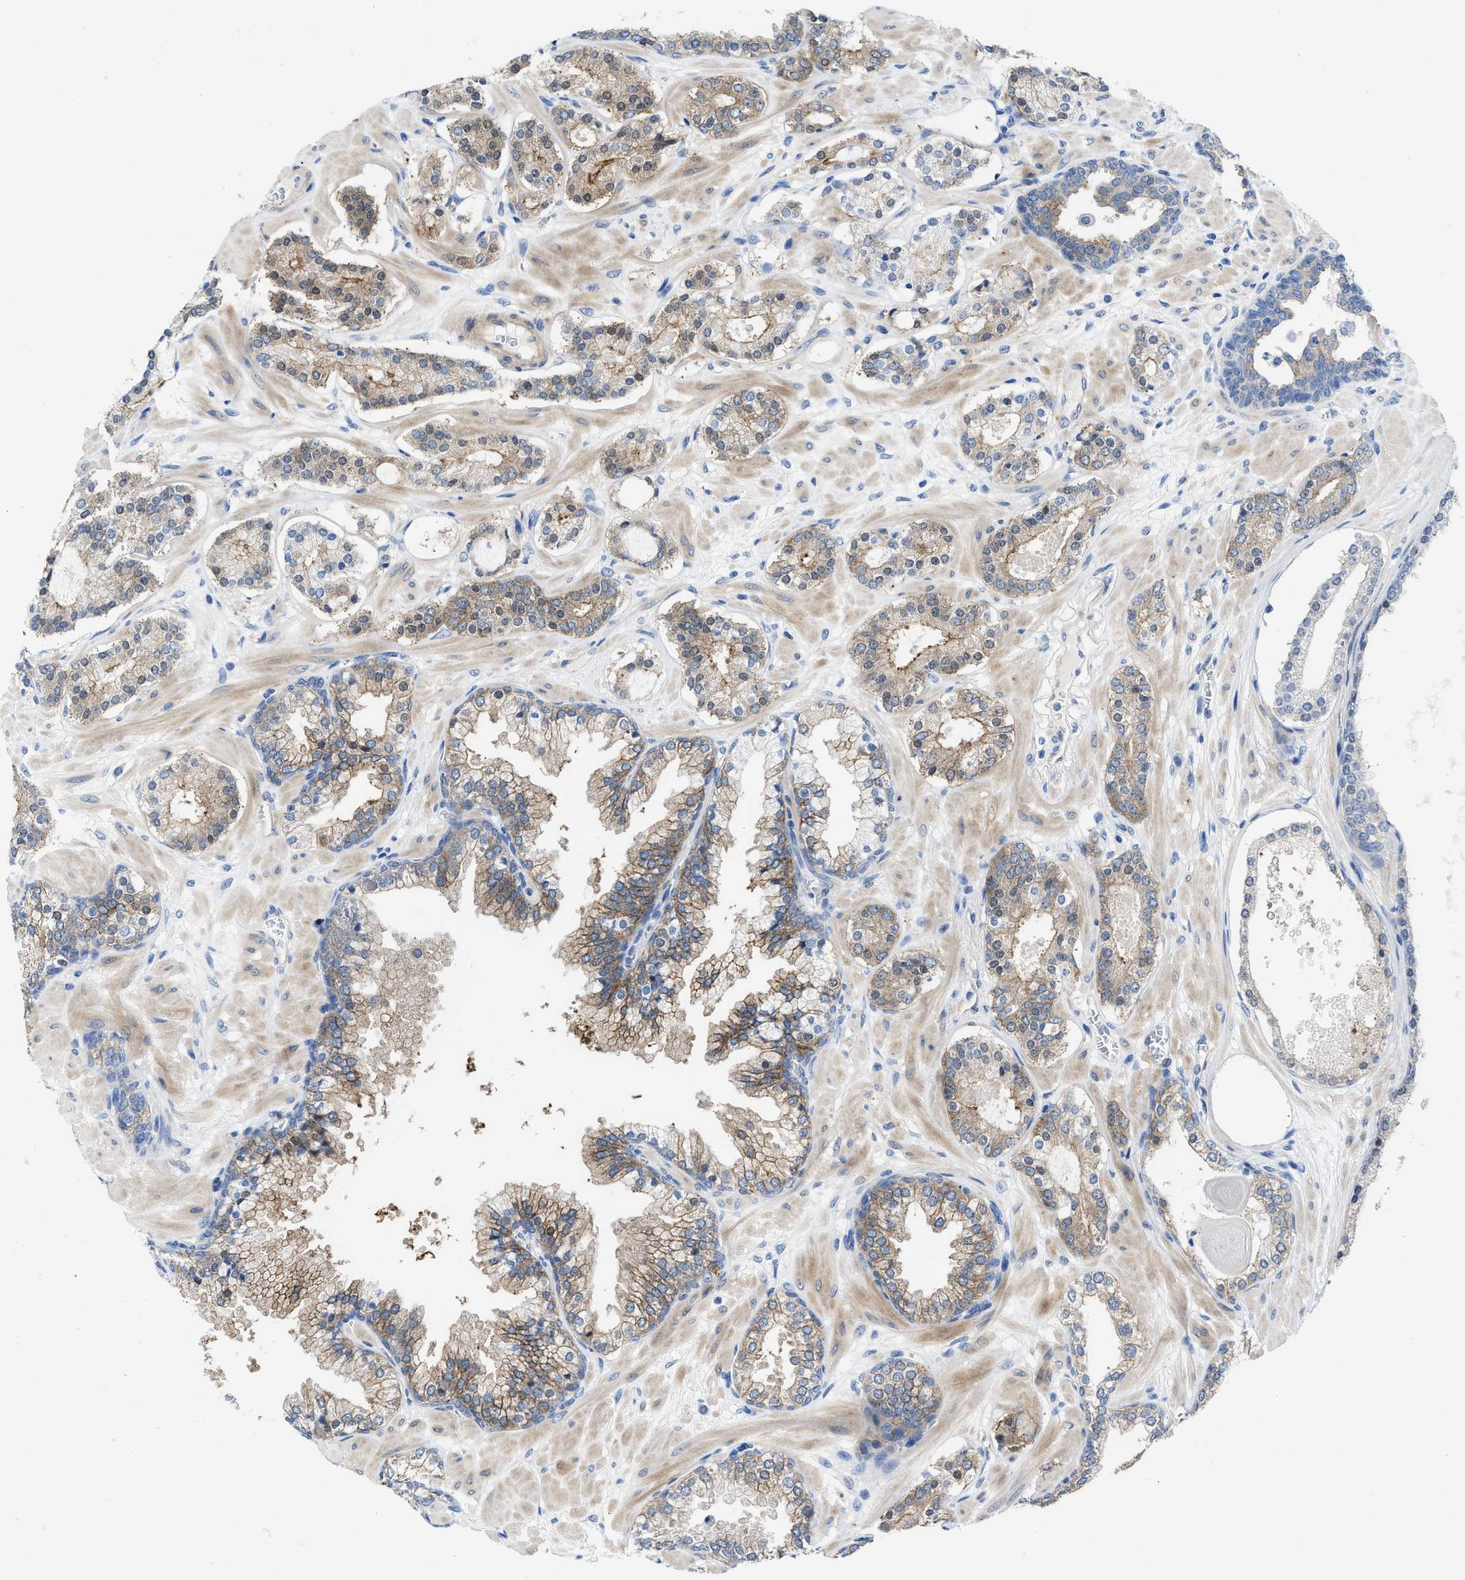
{"staining": {"intensity": "moderate", "quantity": ">75%", "location": "cytoplasmic/membranous"}, "tissue": "prostate cancer", "cell_type": "Tumor cells", "image_type": "cancer", "snomed": [{"axis": "morphology", "description": "Adenocarcinoma, Low grade"}, {"axis": "topography", "description": "Prostate"}], "caption": "Protein staining shows moderate cytoplasmic/membranous staining in approximately >75% of tumor cells in prostate cancer (low-grade adenocarcinoma).", "gene": "PDLIM5", "patient": {"sex": "male", "age": 63}}